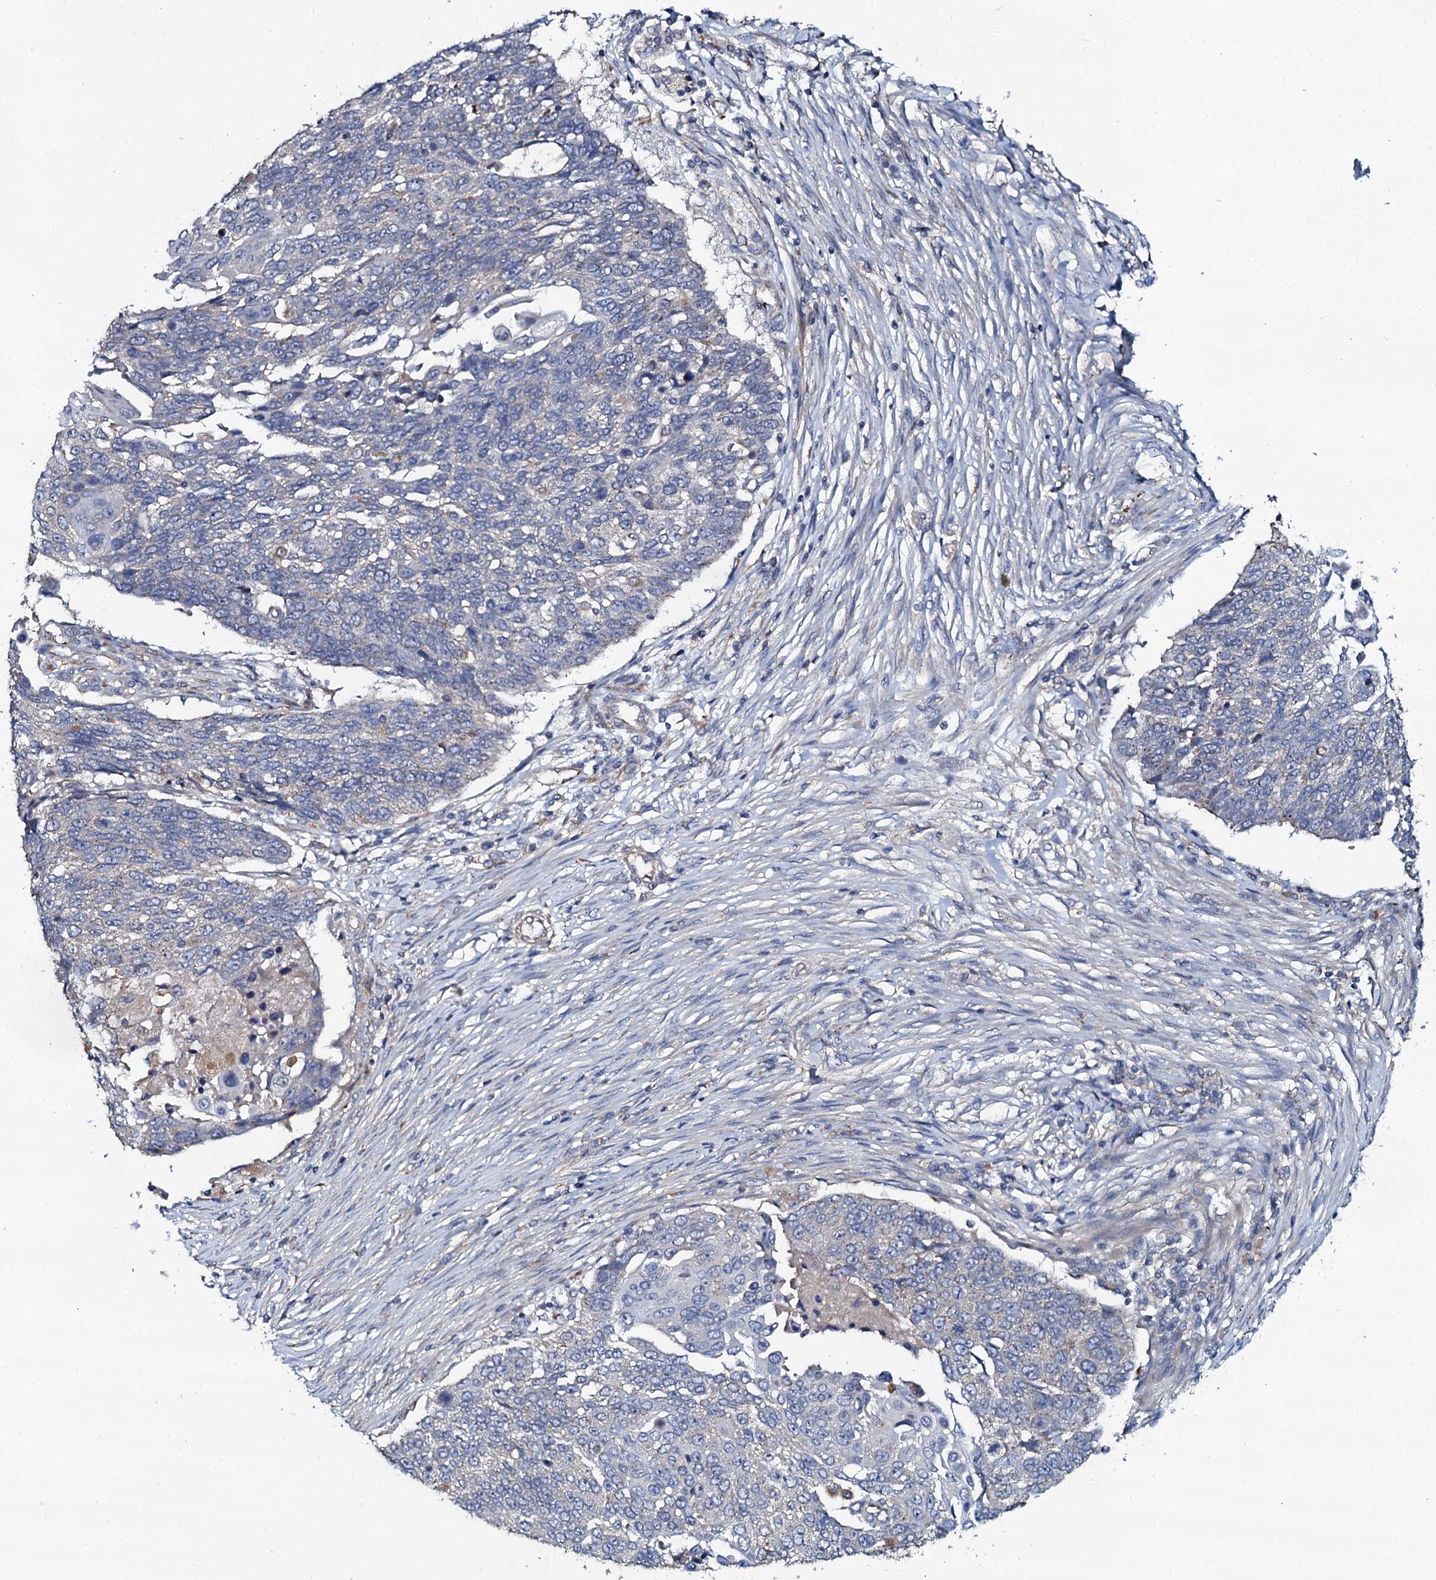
{"staining": {"intensity": "negative", "quantity": "none", "location": "none"}, "tissue": "lung cancer", "cell_type": "Tumor cells", "image_type": "cancer", "snomed": [{"axis": "morphology", "description": "Squamous cell carcinoma, NOS"}, {"axis": "topography", "description": "Lung"}], "caption": "High power microscopy histopathology image of an immunohistochemistry (IHC) micrograph of lung cancer (squamous cell carcinoma), revealing no significant staining in tumor cells. (Stains: DAB IHC with hematoxylin counter stain, Microscopy: brightfield microscopy at high magnification).", "gene": "GLCE", "patient": {"sex": "male", "age": 66}}